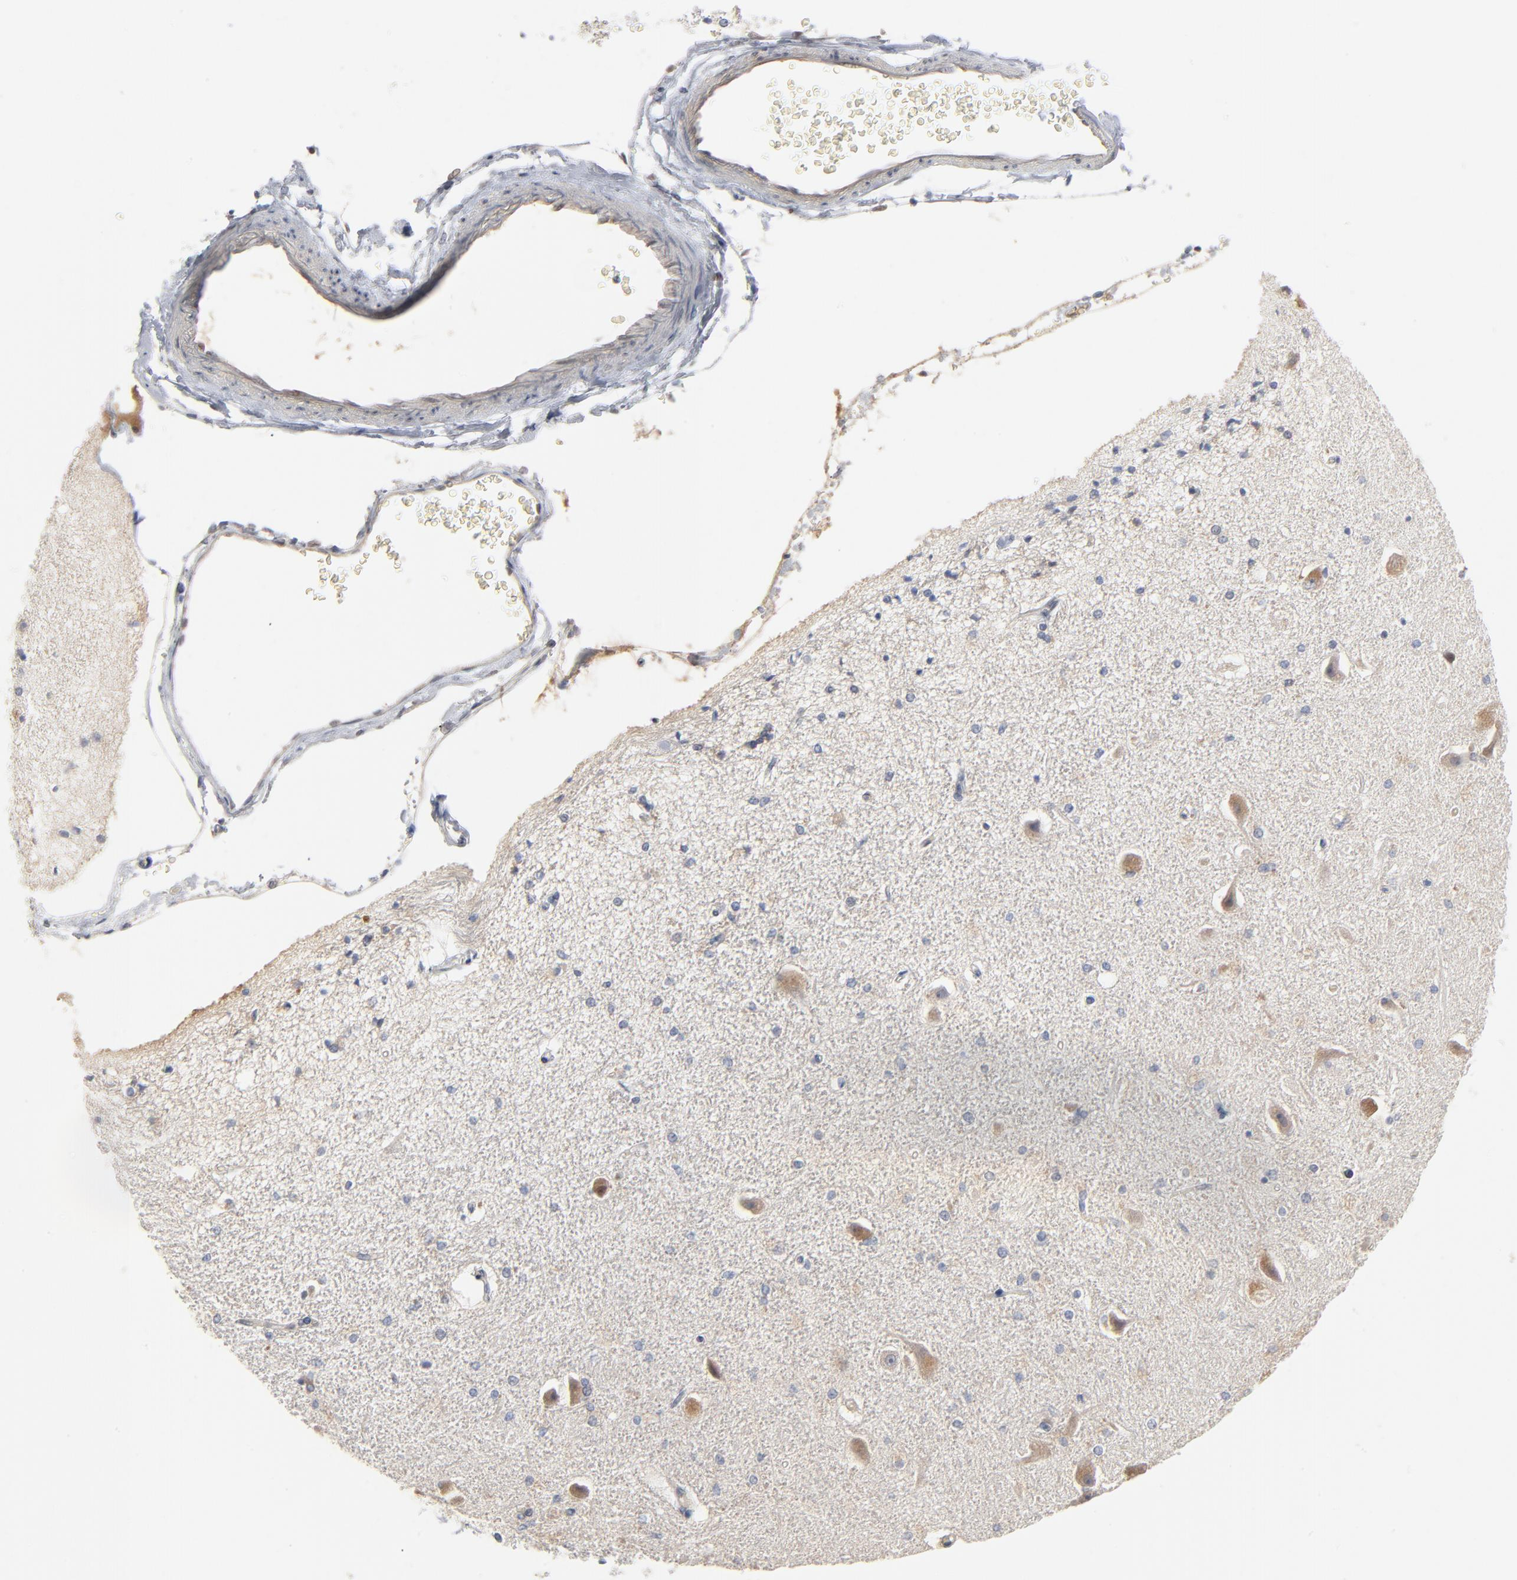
{"staining": {"intensity": "weak", "quantity": "25%-75%", "location": "cytoplasmic/membranous"}, "tissue": "hippocampus", "cell_type": "Glial cells", "image_type": "normal", "snomed": [{"axis": "morphology", "description": "Normal tissue, NOS"}, {"axis": "topography", "description": "Hippocampus"}], "caption": "This histopathology image demonstrates immunohistochemistry staining of benign human hippocampus, with low weak cytoplasmic/membranous expression in approximately 25%-75% of glial cells.", "gene": "EPCAM", "patient": {"sex": "female", "age": 54}}